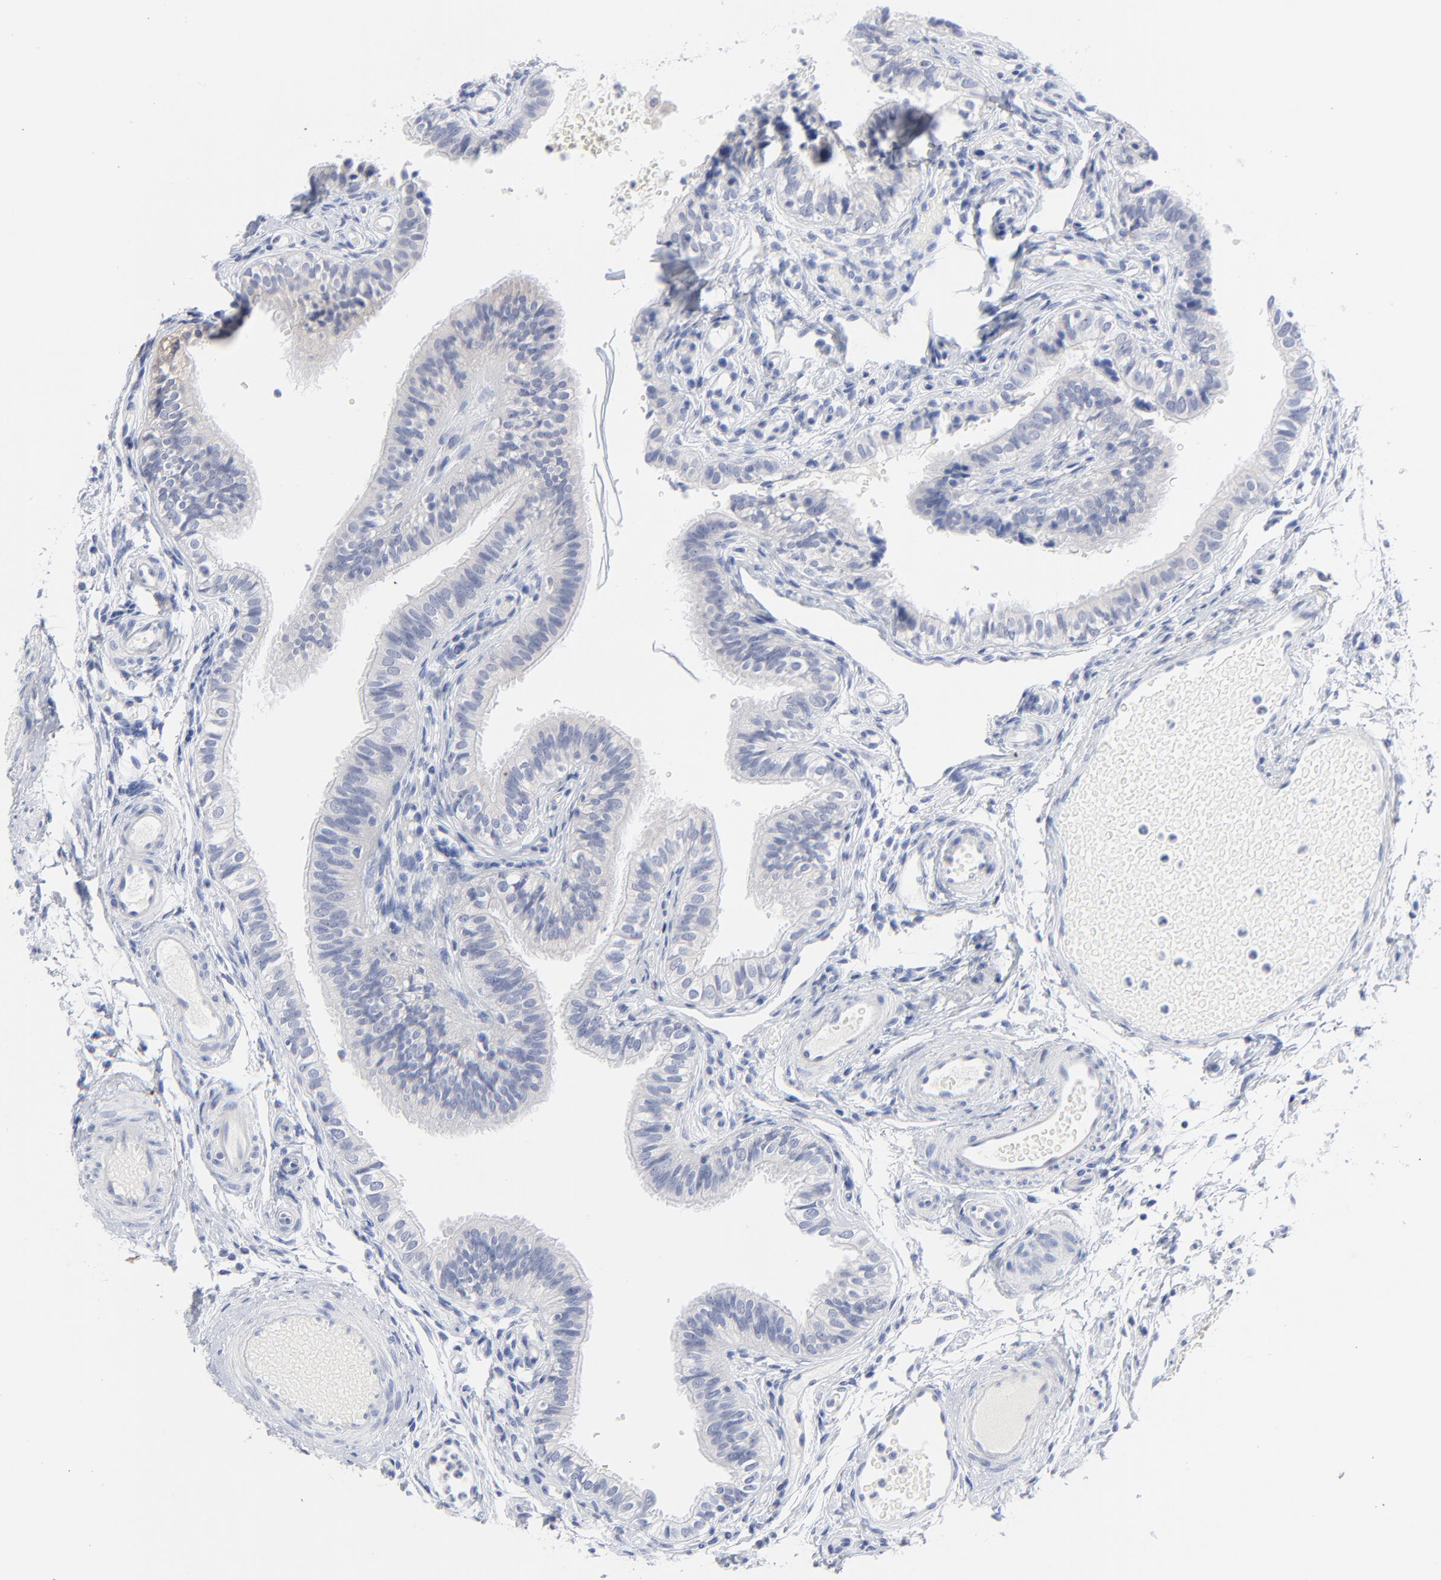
{"staining": {"intensity": "negative", "quantity": "none", "location": "none"}, "tissue": "fallopian tube", "cell_type": "Glandular cells", "image_type": "normal", "snomed": [{"axis": "morphology", "description": "Normal tissue, NOS"}, {"axis": "morphology", "description": "Dermoid, NOS"}, {"axis": "topography", "description": "Fallopian tube"}], "caption": "High power microscopy histopathology image of an IHC micrograph of normal fallopian tube, revealing no significant staining in glandular cells.", "gene": "CLEC4G", "patient": {"sex": "female", "age": 33}}